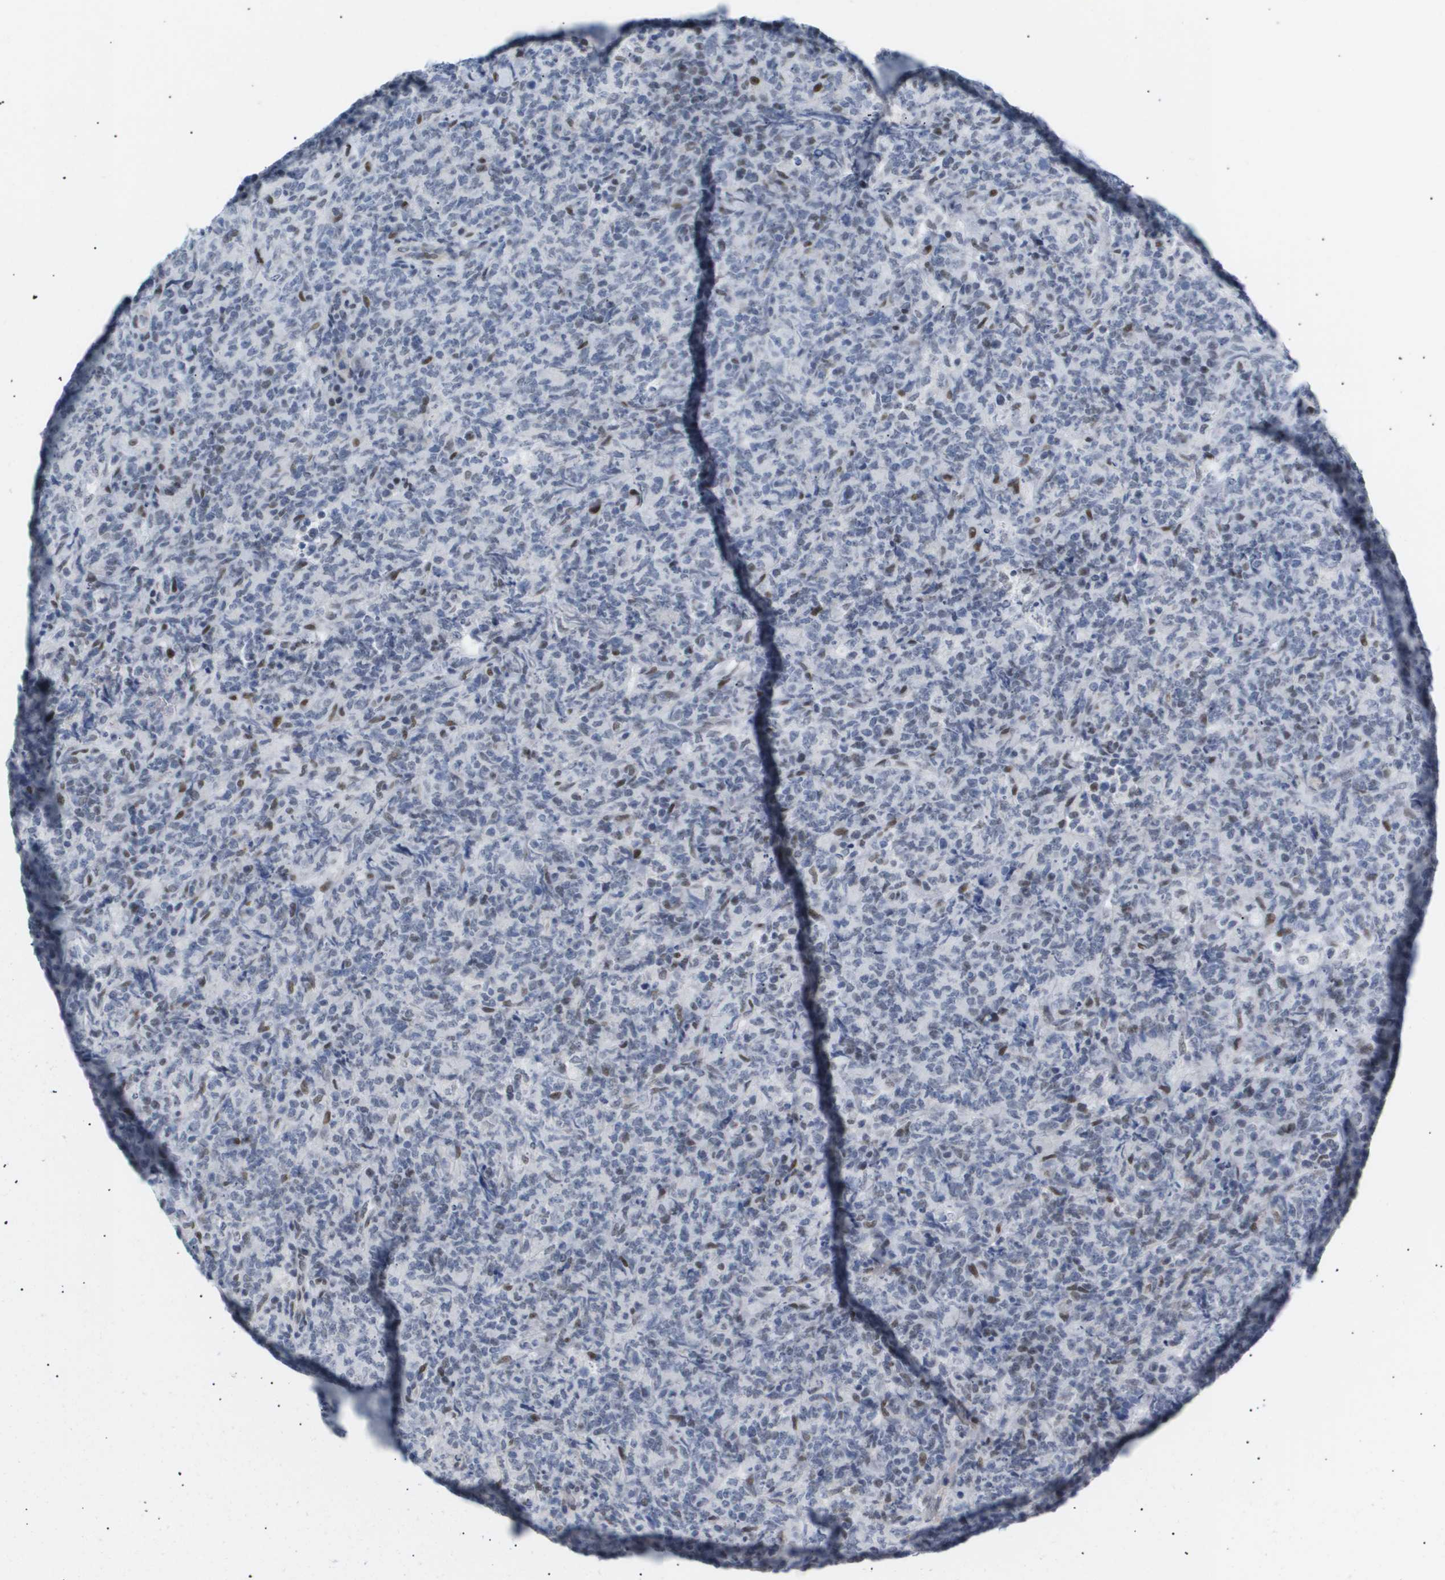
{"staining": {"intensity": "weak", "quantity": "<25%", "location": "nuclear"}, "tissue": "lymphoma", "cell_type": "Tumor cells", "image_type": "cancer", "snomed": [{"axis": "morphology", "description": "Malignant lymphoma, non-Hodgkin's type, High grade"}, {"axis": "topography", "description": "Tonsil"}], "caption": "An immunohistochemistry (IHC) histopathology image of lymphoma is shown. There is no staining in tumor cells of lymphoma.", "gene": "PPARD", "patient": {"sex": "female", "age": 36}}